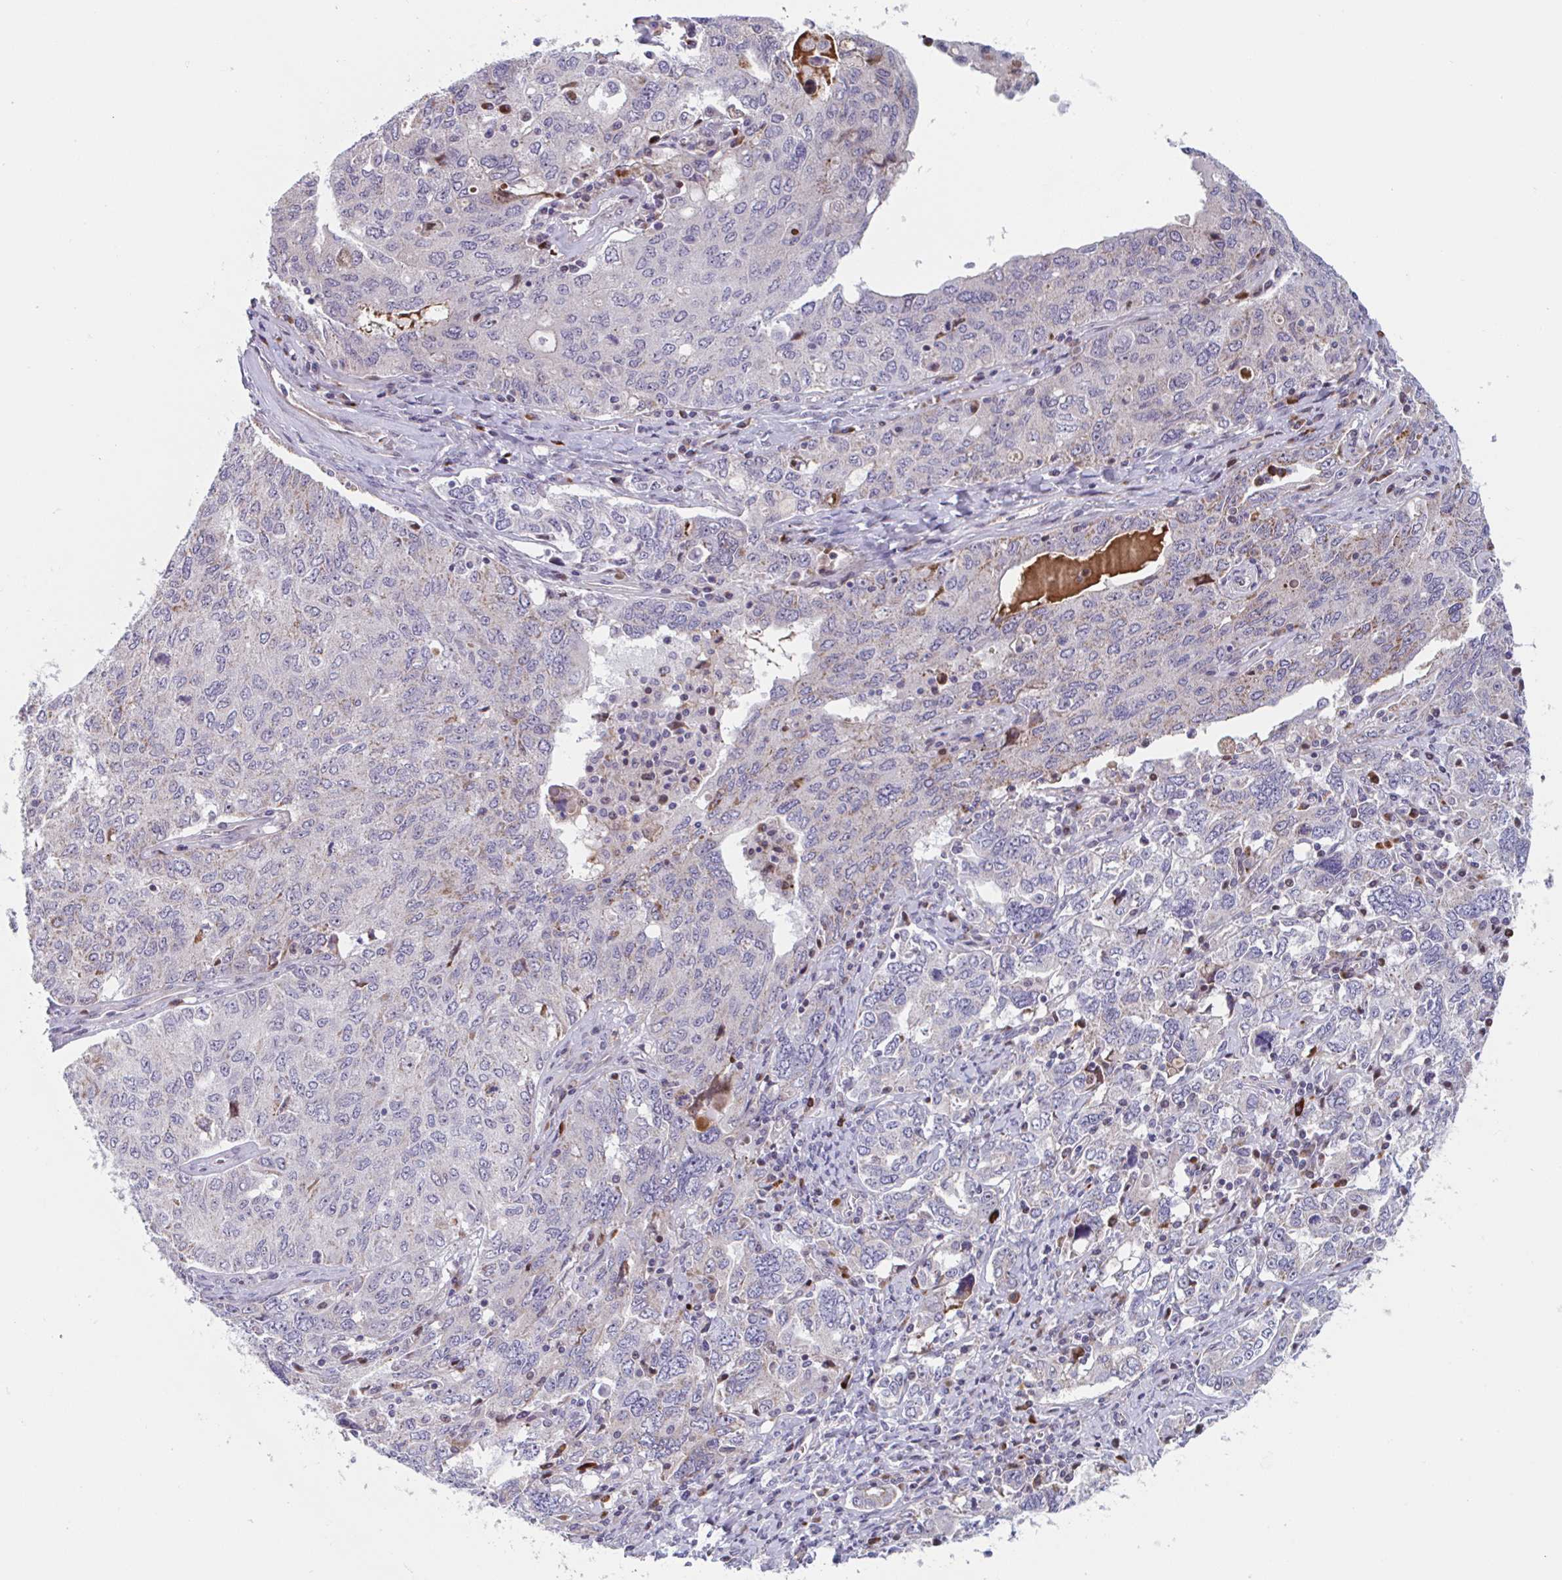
{"staining": {"intensity": "weak", "quantity": "<25%", "location": "cytoplasmic/membranous"}, "tissue": "ovarian cancer", "cell_type": "Tumor cells", "image_type": "cancer", "snomed": [{"axis": "morphology", "description": "Carcinoma, endometroid"}, {"axis": "topography", "description": "Ovary"}], "caption": "Ovarian cancer was stained to show a protein in brown. There is no significant expression in tumor cells.", "gene": "DUXA", "patient": {"sex": "female", "age": 62}}